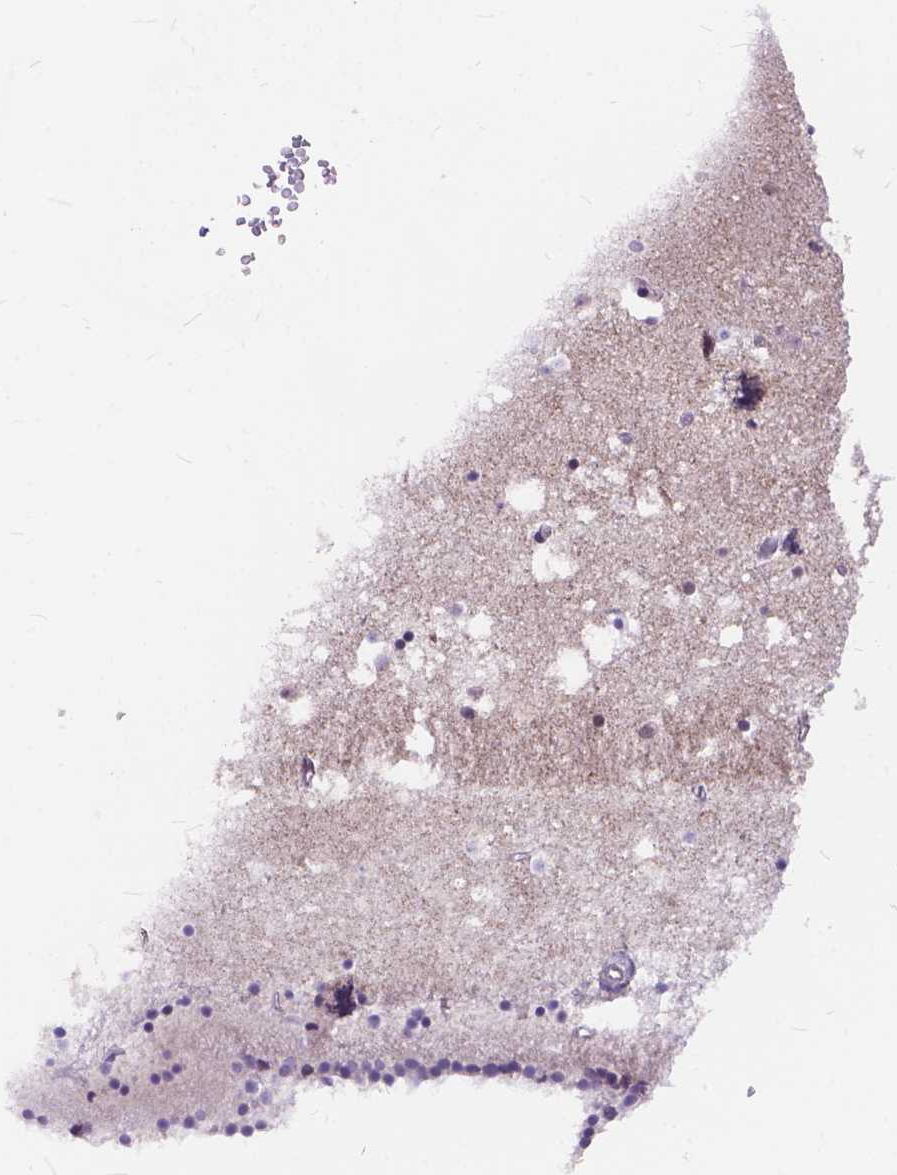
{"staining": {"intensity": "negative", "quantity": "none", "location": "none"}, "tissue": "caudate", "cell_type": "Glial cells", "image_type": "normal", "snomed": [{"axis": "morphology", "description": "Normal tissue, NOS"}, {"axis": "topography", "description": "Lateral ventricle wall"}], "caption": "IHC micrograph of unremarkable human caudate stained for a protein (brown), which reveals no expression in glial cells.", "gene": "MAN2C1", "patient": {"sex": "female", "age": 71}}